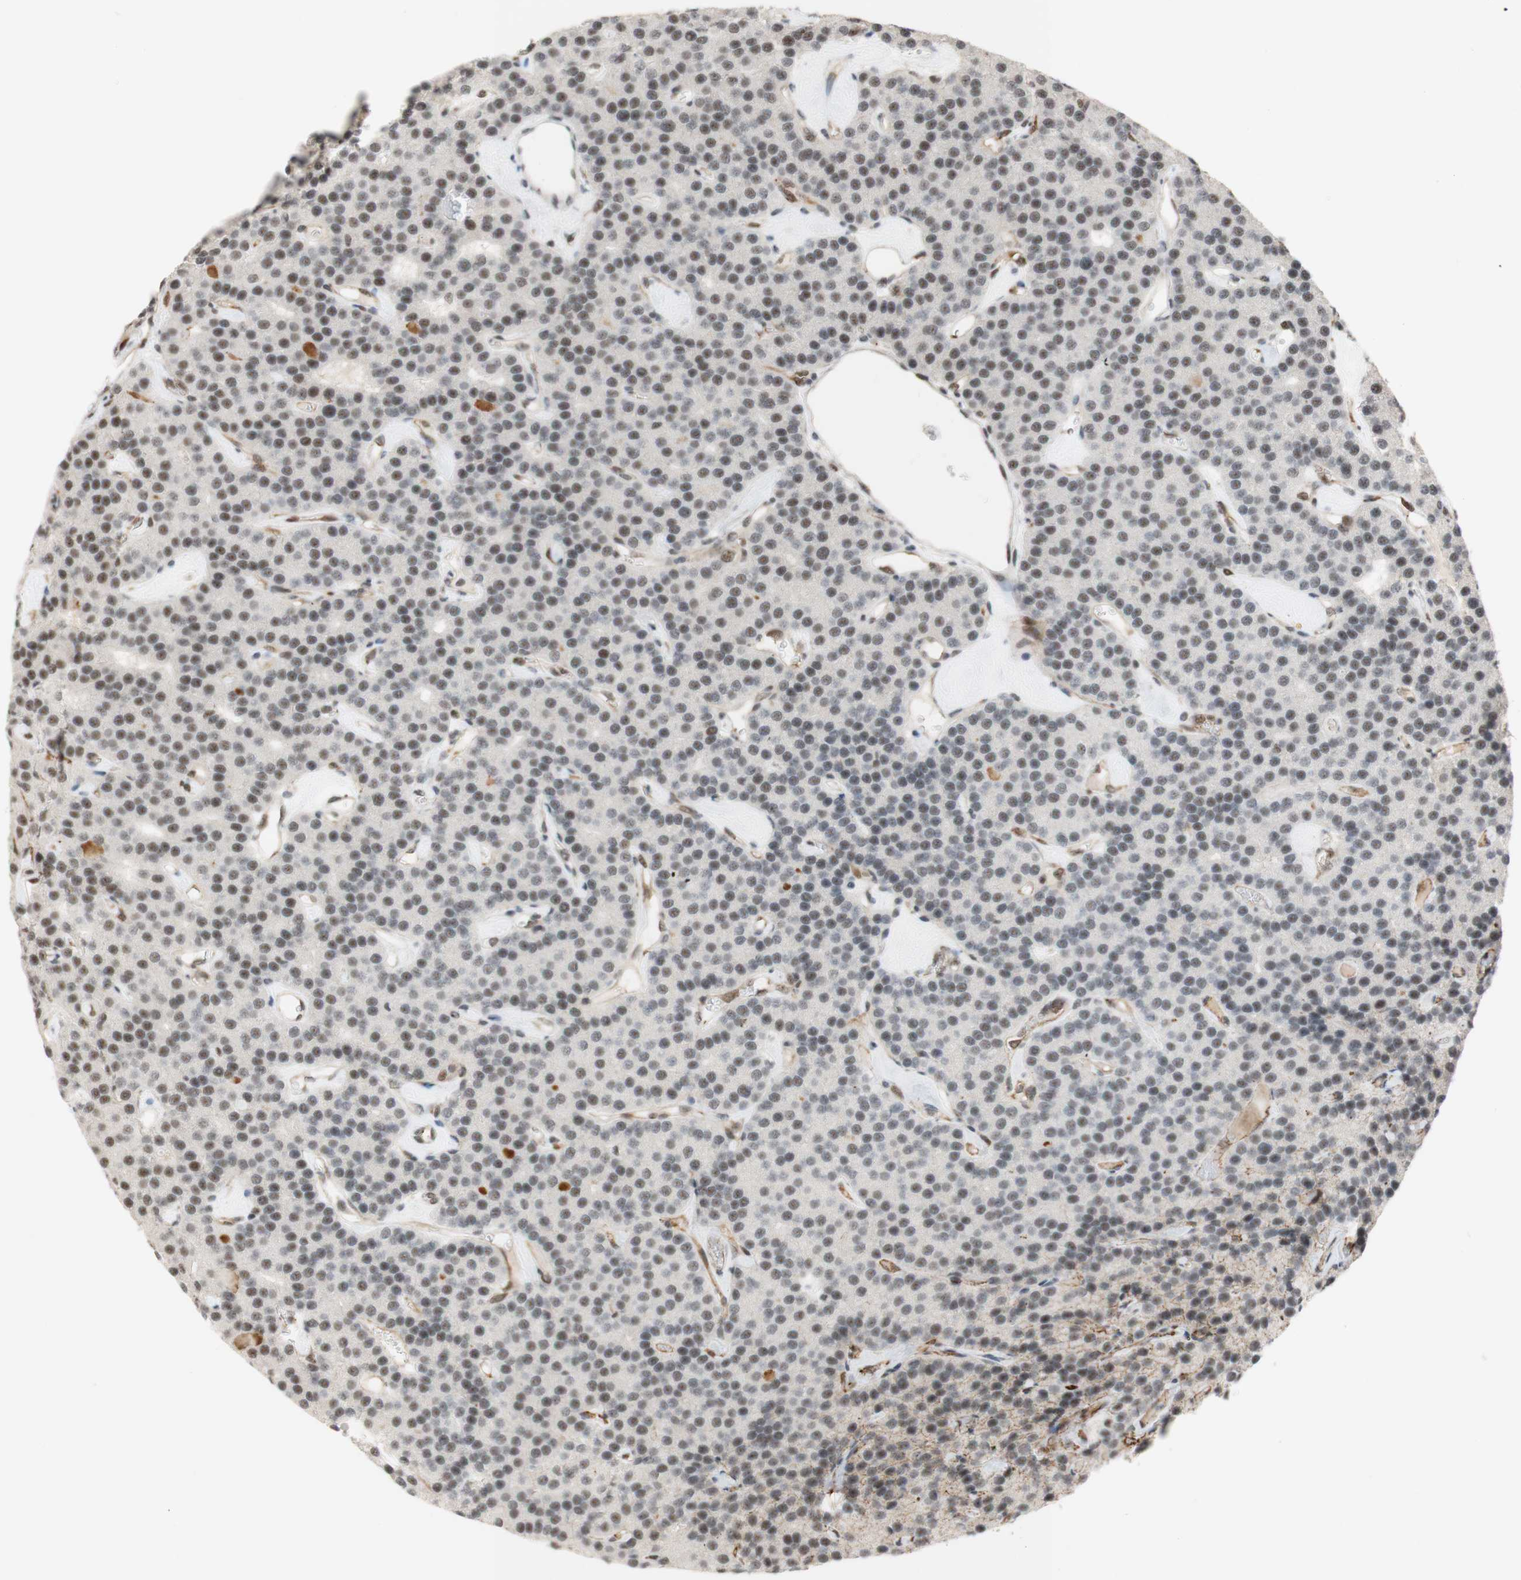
{"staining": {"intensity": "moderate", "quantity": "25%-75%", "location": "nuclear"}, "tissue": "parathyroid gland", "cell_type": "Glandular cells", "image_type": "normal", "snomed": [{"axis": "morphology", "description": "Normal tissue, NOS"}, {"axis": "morphology", "description": "Adenoma, NOS"}, {"axis": "topography", "description": "Parathyroid gland"}], "caption": "The image reveals immunohistochemical staining of benign parathyroid gland. There is moderate nuclear expression is identified in about 25%-75% of glandular cells.", "gene": "SAP18", "patient": {"sex": "female", "age": 86}}